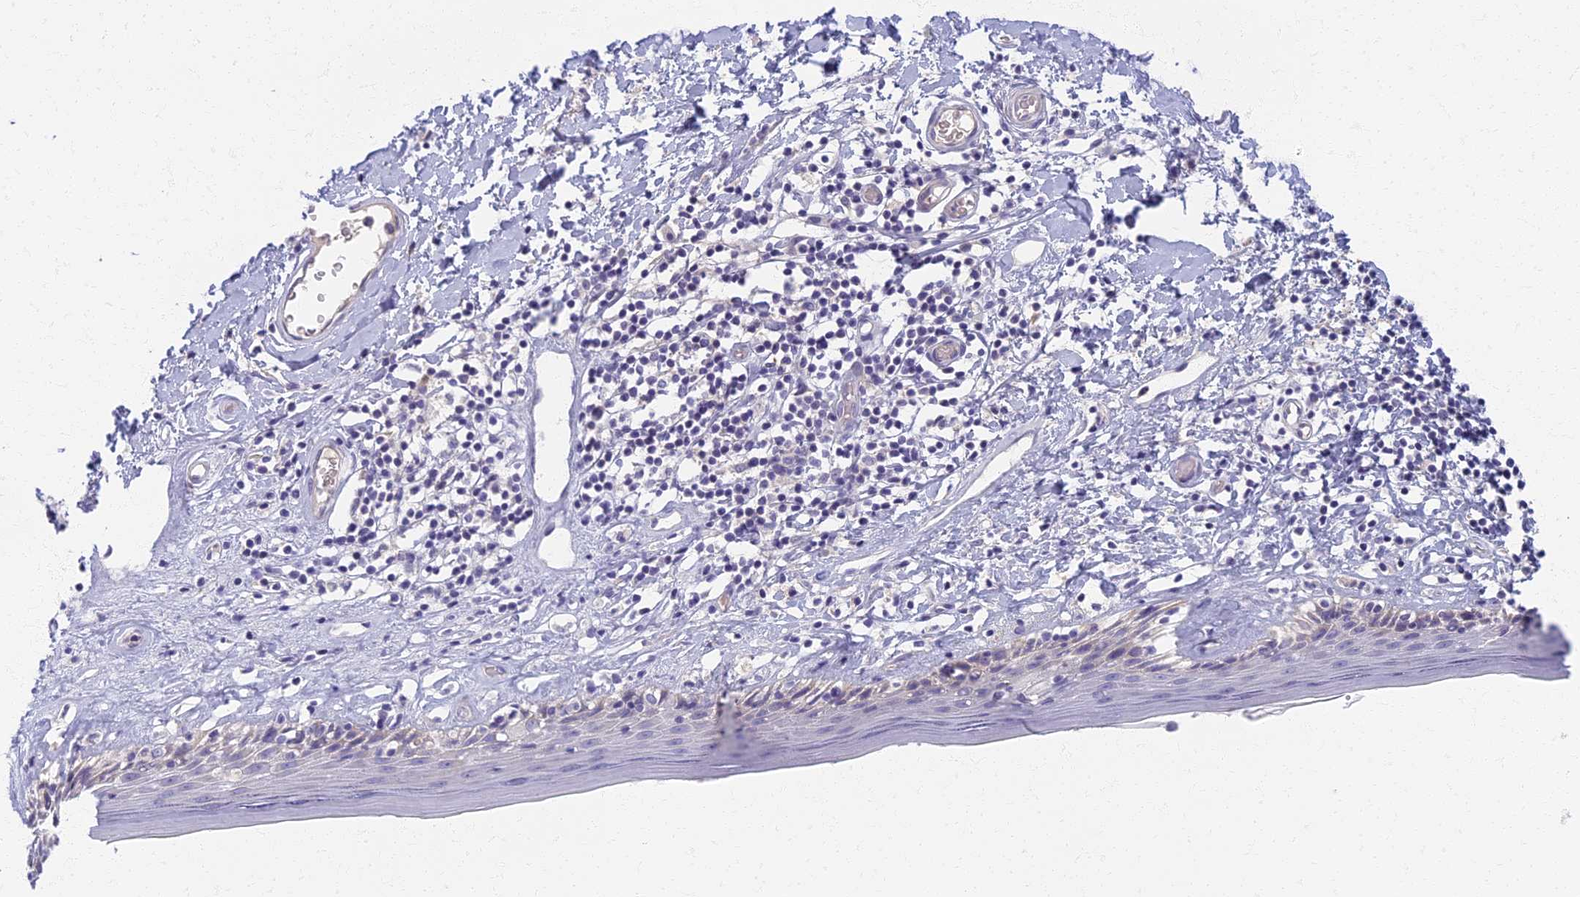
{"staining": {"intensity": "moderate", "quantity": "<25%", "location": "cytoplasmic/membranous"}, "tissue": "skin", "cell_type": "Epidermal cells", "image_type": "normal", "snomed": [{"axis": "morphology", "description": "Normal tissue, NOS"}, {"axis": "topography", "description": "Adipose tissue"}, {"axis": "topography", "description": "Vascular tissue"}, {"axis": "topography", "description": "Vulva"}, {"axis": "topography", "description": "Peripheral nerve tissue"}], "caption": "The micrograph shows immunohistochemical staining of unremarkable skin. There is moderate cytoplasmic/membranous expression is identified in approximately <25% of epidermal cells.", "gene": "AP4E1", "patient": {"sex": "female", "age": 86}}